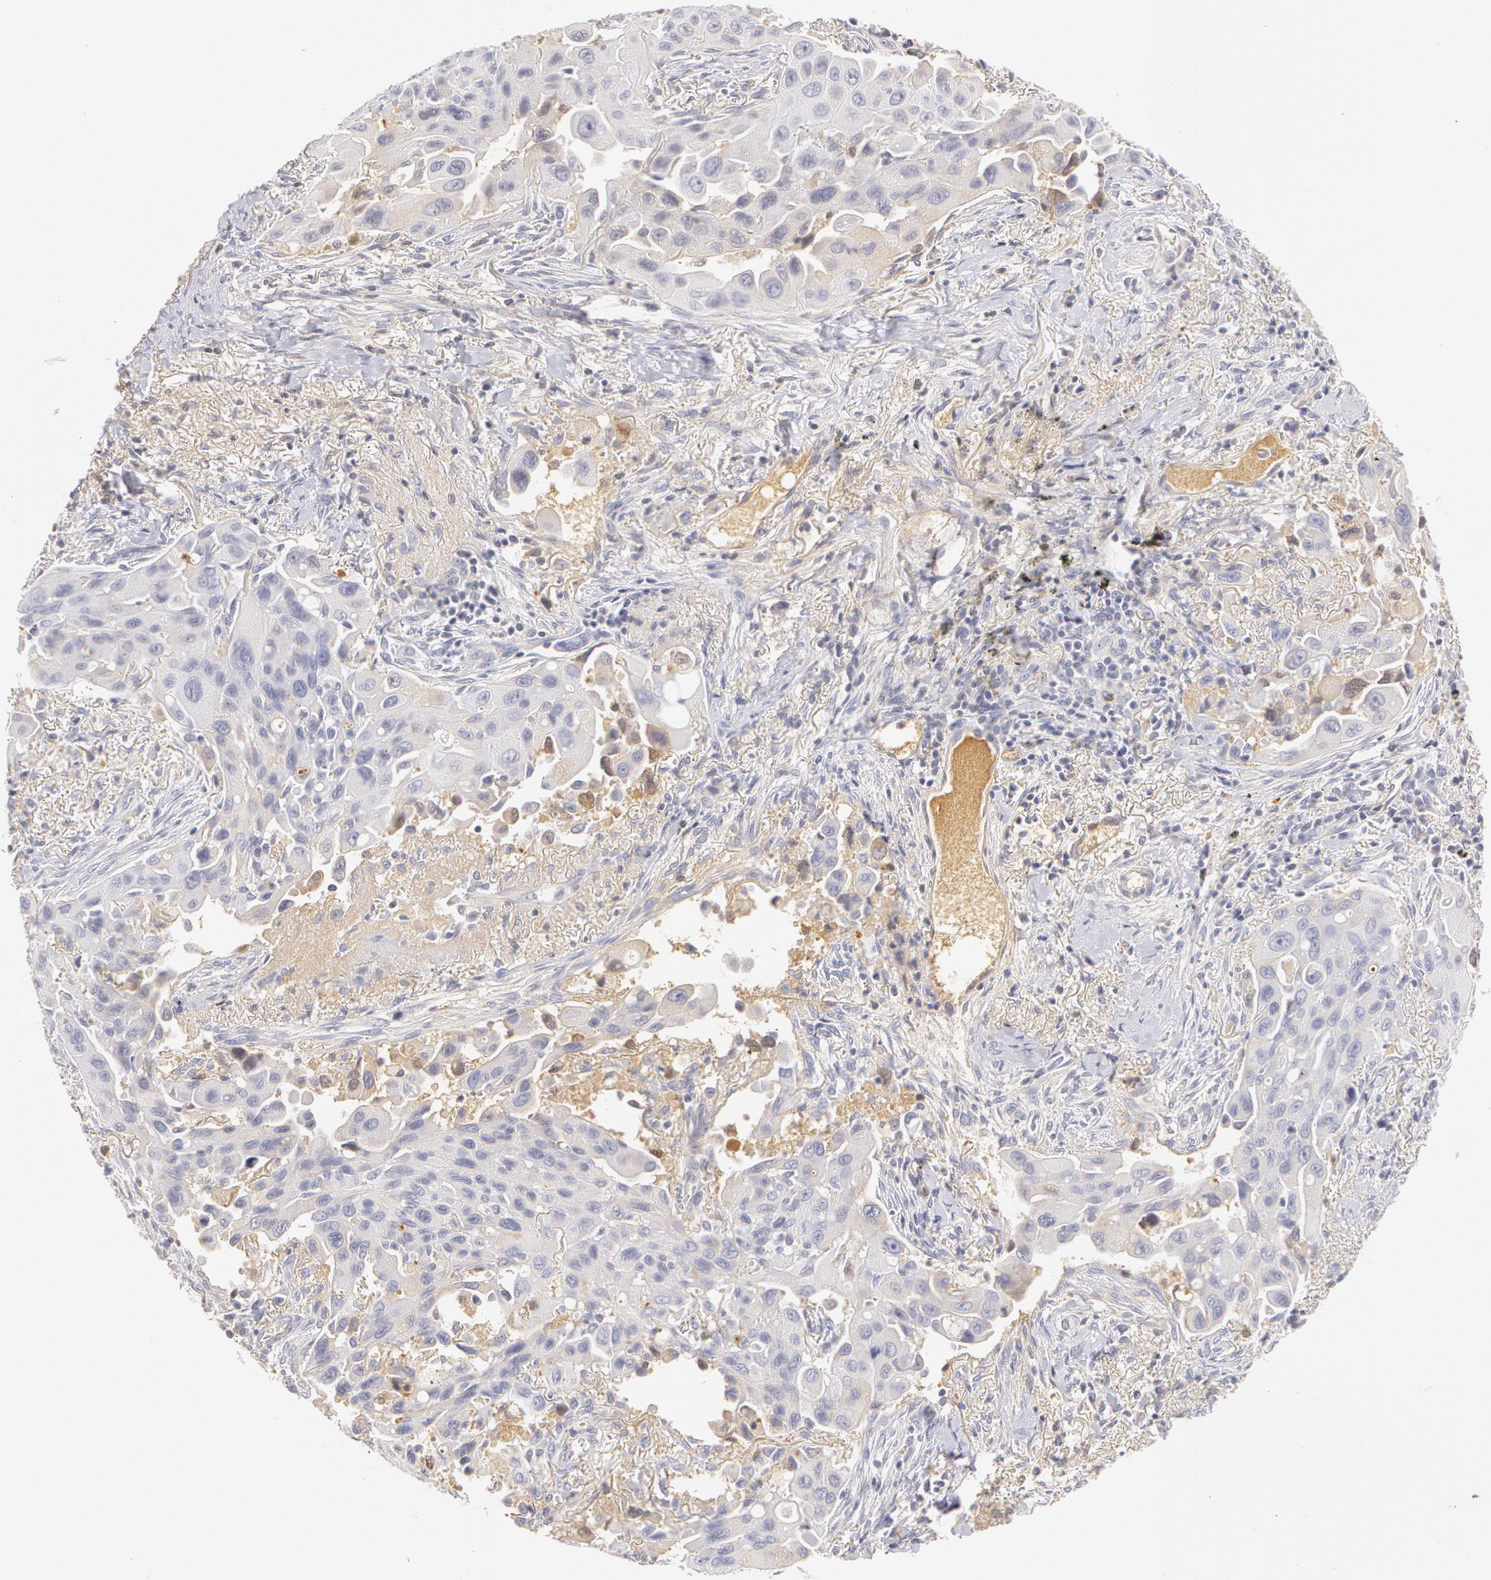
{"staining": {"intensity": "negative", "quantity": "none", "location": "none"}, "tissue": "lung cancer", "cell_type": "Tumor cells", "image_type": "cancer", "snomed": [{"axis": "morphology", "description": "Adenocarcinoma, NOS"}, {"axis": "topography", "description": "Lung"}], "caption": "Immunohistochemical staining of adenocarcinoma (lung) shows no significant staining in tumor cells.", "gene": "AHSG", "patient": {"sex": "male", "age": 68}}